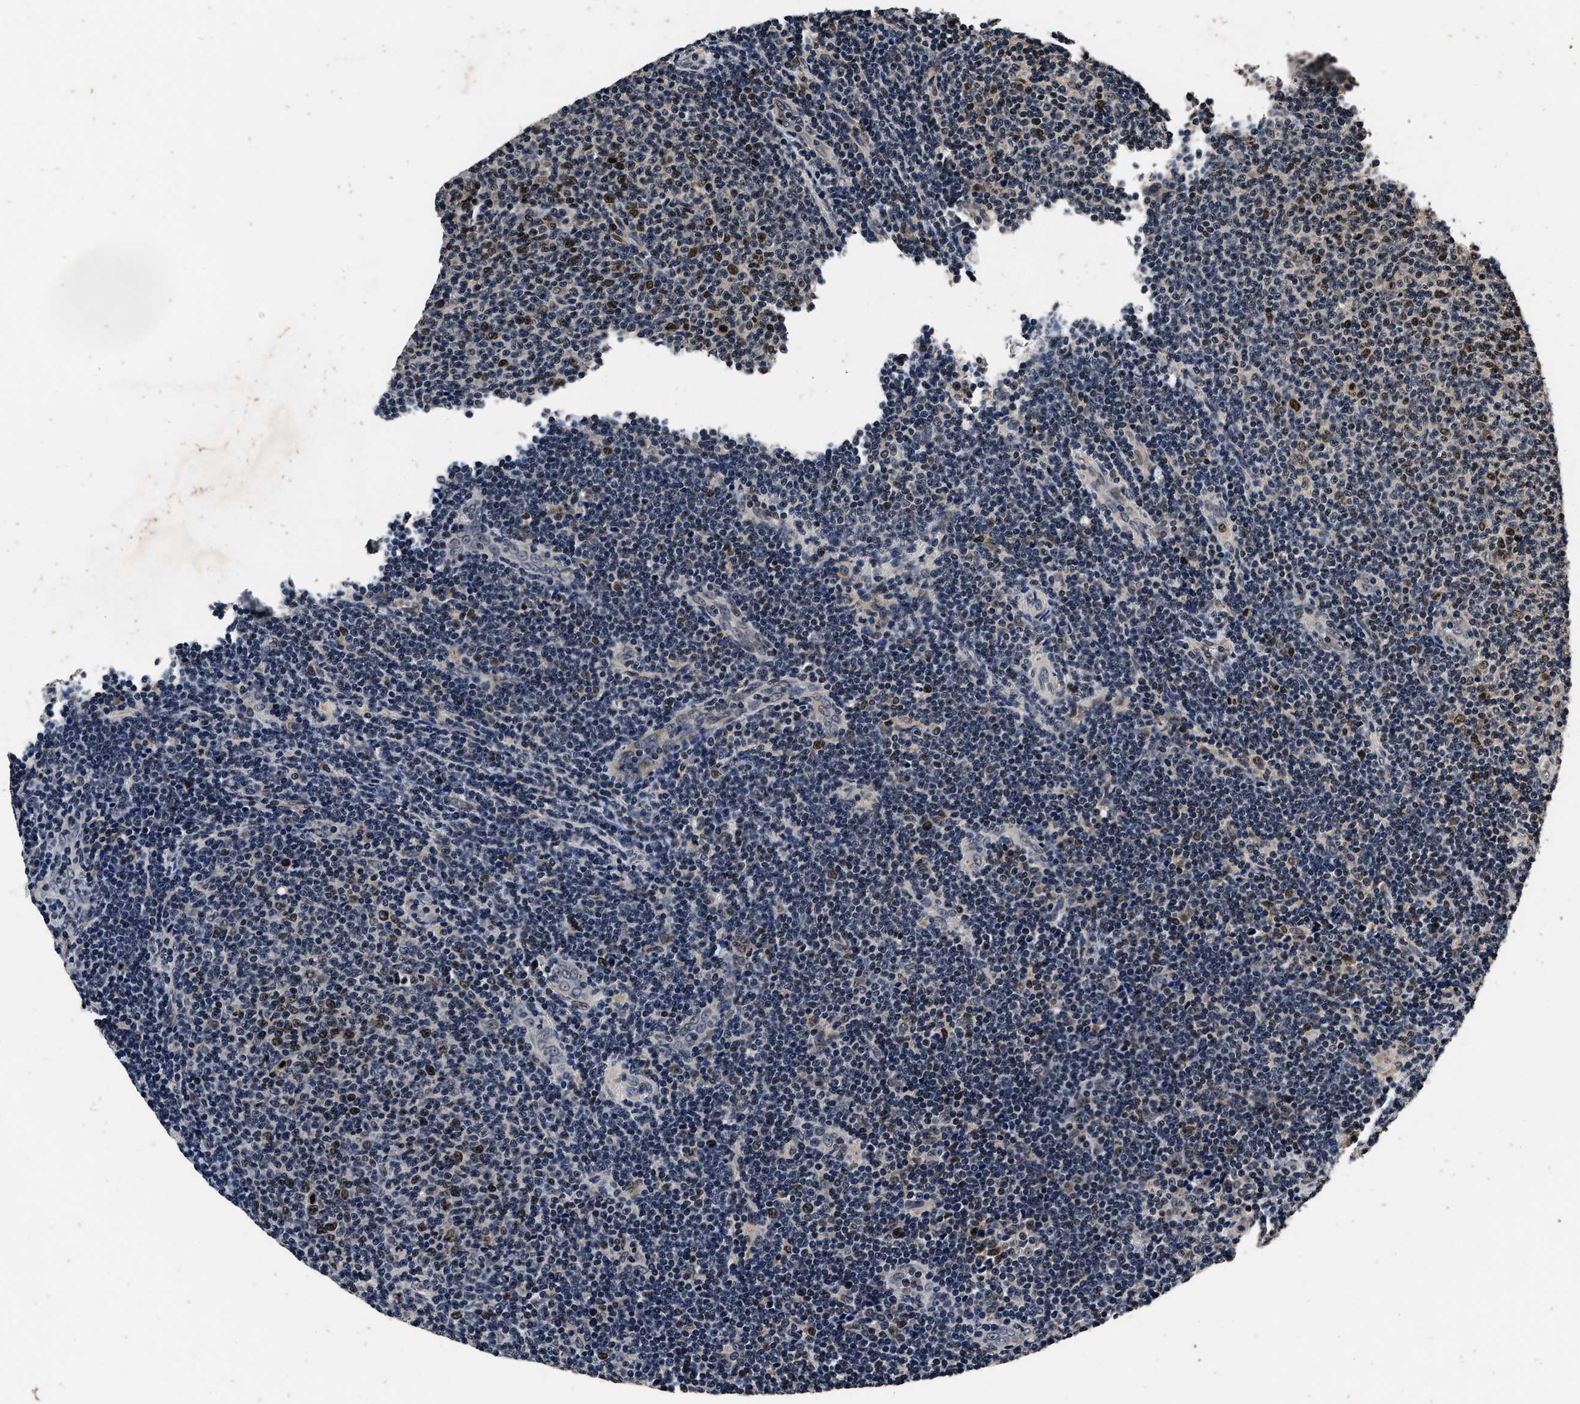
{"staining": {"intensity": "strong", "quantity": "<25%", "location": "nuclear"}, "tissue": "lymphoma", "cell_type": "Tumor cells", "image_type": "cancer", "snomed": [{"axis": "morphology", "description": "Malignant lymphoma, non-Hodgkin's type, Low grade"}, {"axis": "topography", "description": "Lymph node"}], "caption": "An image of human low-grade malignant lymphoma, non-Hodgkin's type stained for a protein displays strong nuclear brown staining in tumor cells. (IHC, brightfield microscopy, high magnification).", "gene": "CSTF1", "patient": {"sex": "male", "age": 66}}